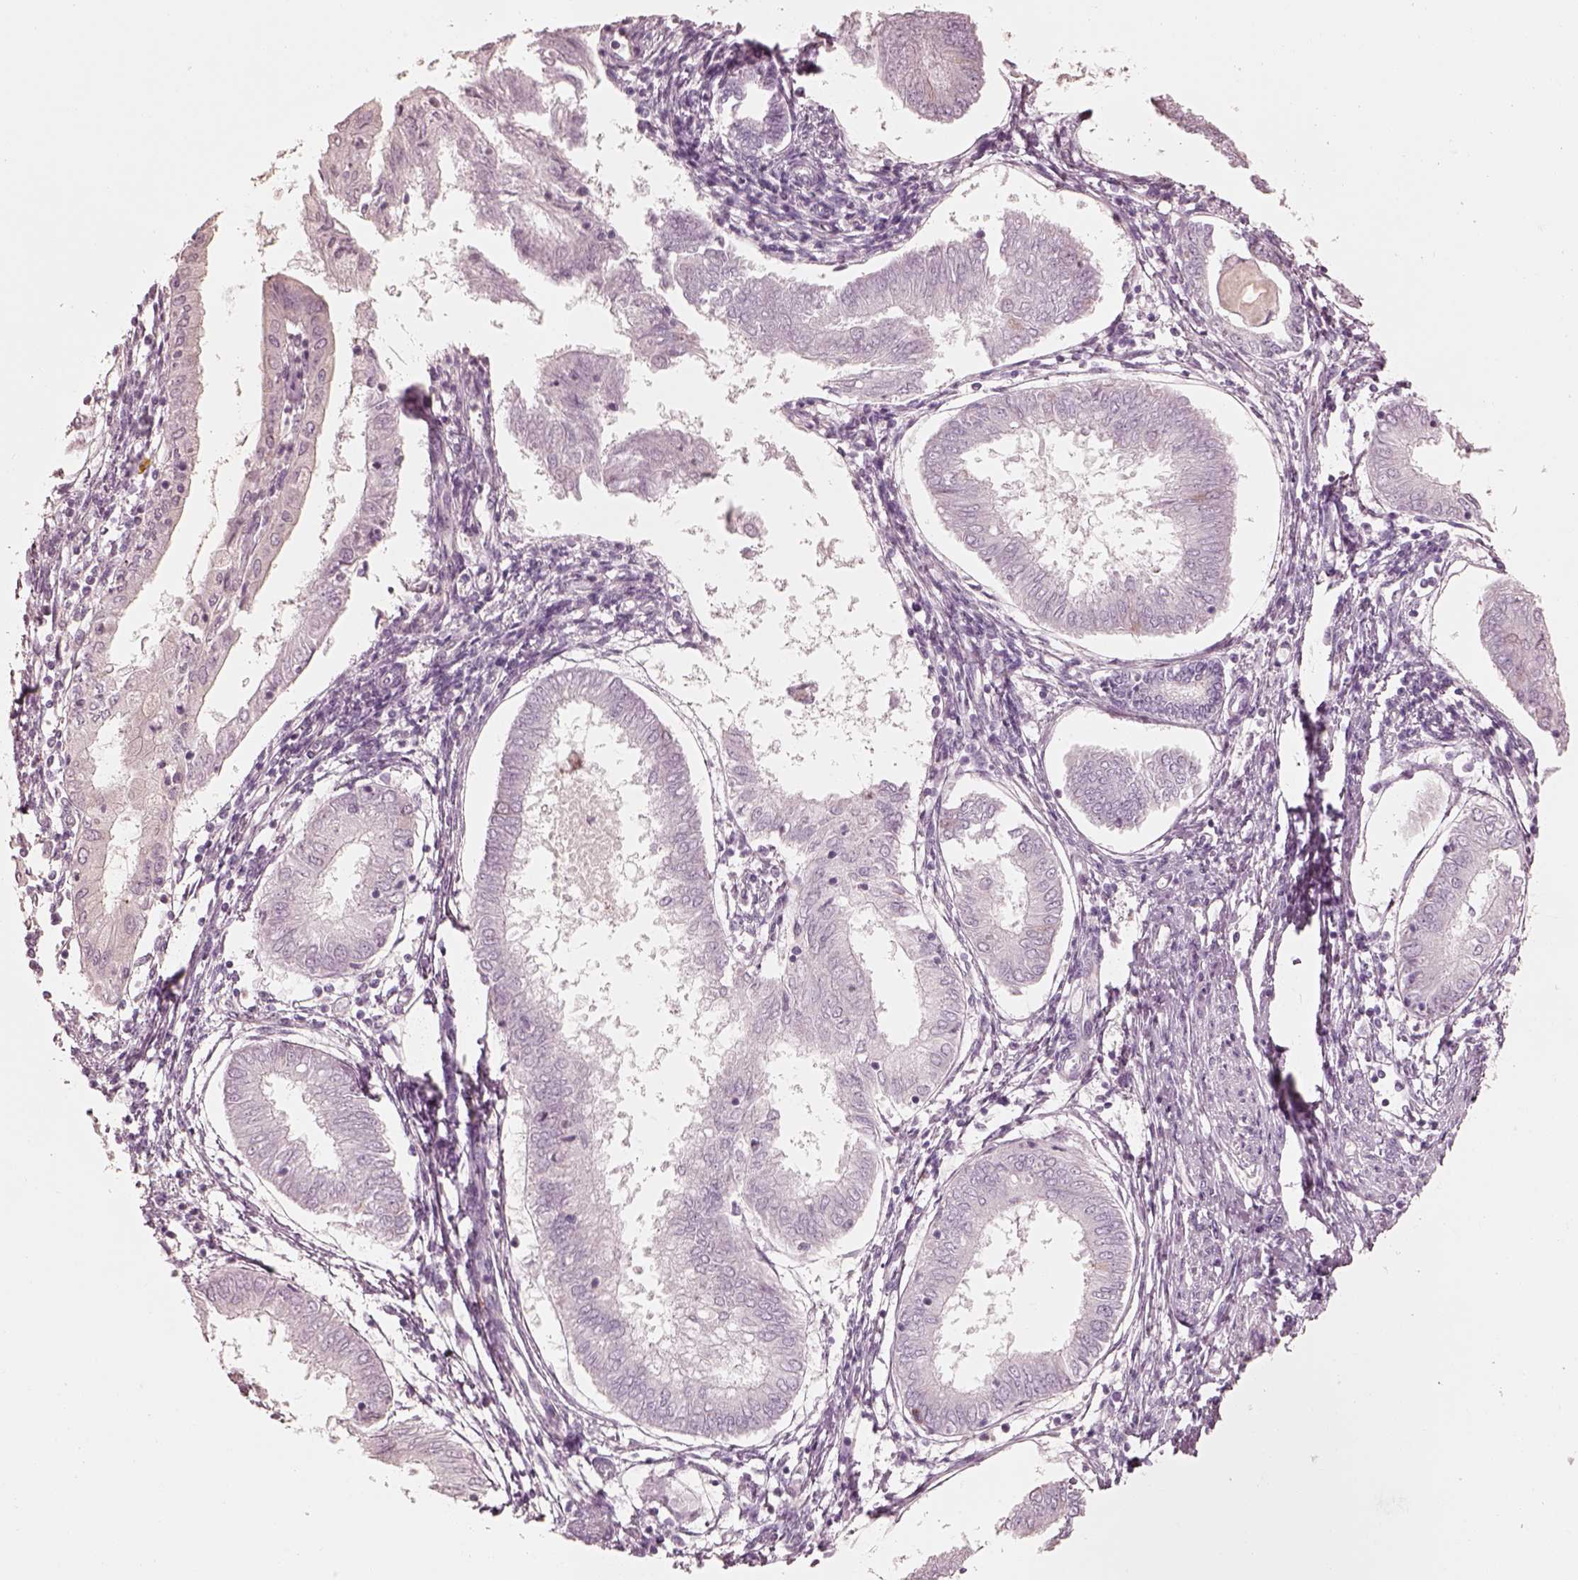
{"staining": {"intensity": "negative", "quantity": "none", "location": "none"}, "tissue": "endometrial cancer", "cell_type": "Tumor cells", "image_type": "cancer", "snomed": [{"axis": "morphology", "description": "Adenocarcinoma, NOS"}, {"axis": "topography", "description": "Endometrium"}], "caption": "DAB (3,3'-diaminobenzidine) immunohistochemical staining of endometrial cancer demonstrates no significant positivity in tumor cells.", "gene": "RAB3C", "patient": {"sex": "female", "age": 68}}